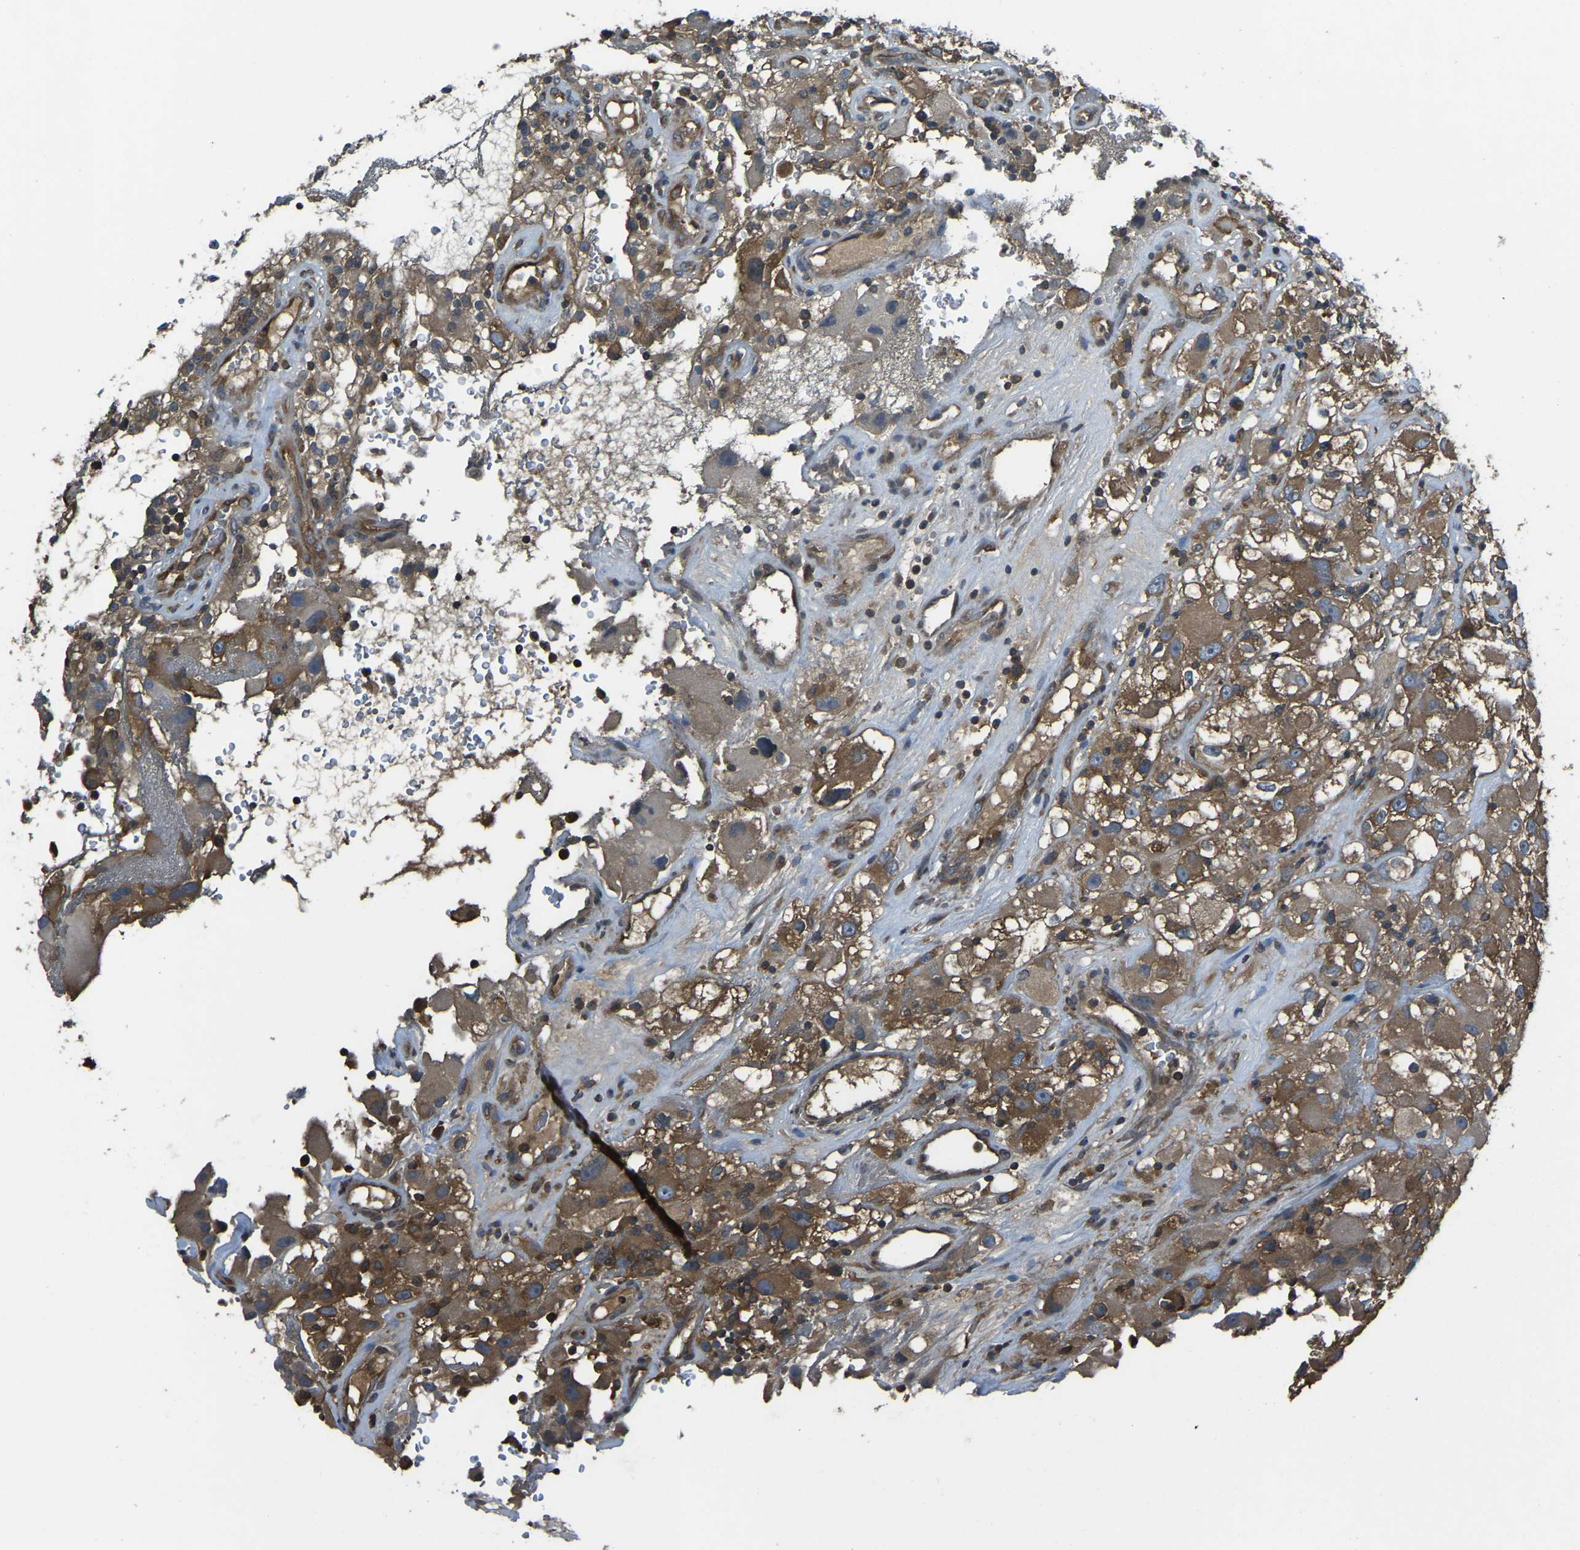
{"staining": {"intensity": "moderate", "quantity": ">75%", "location": "cytoplasmic/membranous"}, "tissue": "renal cancer", "cell_type": "Tumor cells", "image_type": "cancer", "snomed": [{"axis": "morphology", "description": "Adenocarcinoma, NOS"}, {"axis": "topography", "description": "Kidney"}], "caption": "This photomicrograph shows immunohistochemistry (IHC) staining of human renal cancer, with medium moderate cytoplasmic/membranous staining in approximately >75% of tumor cells.", "gene": "AIMP1", "patient": {"sex": "female", "age": 52}}